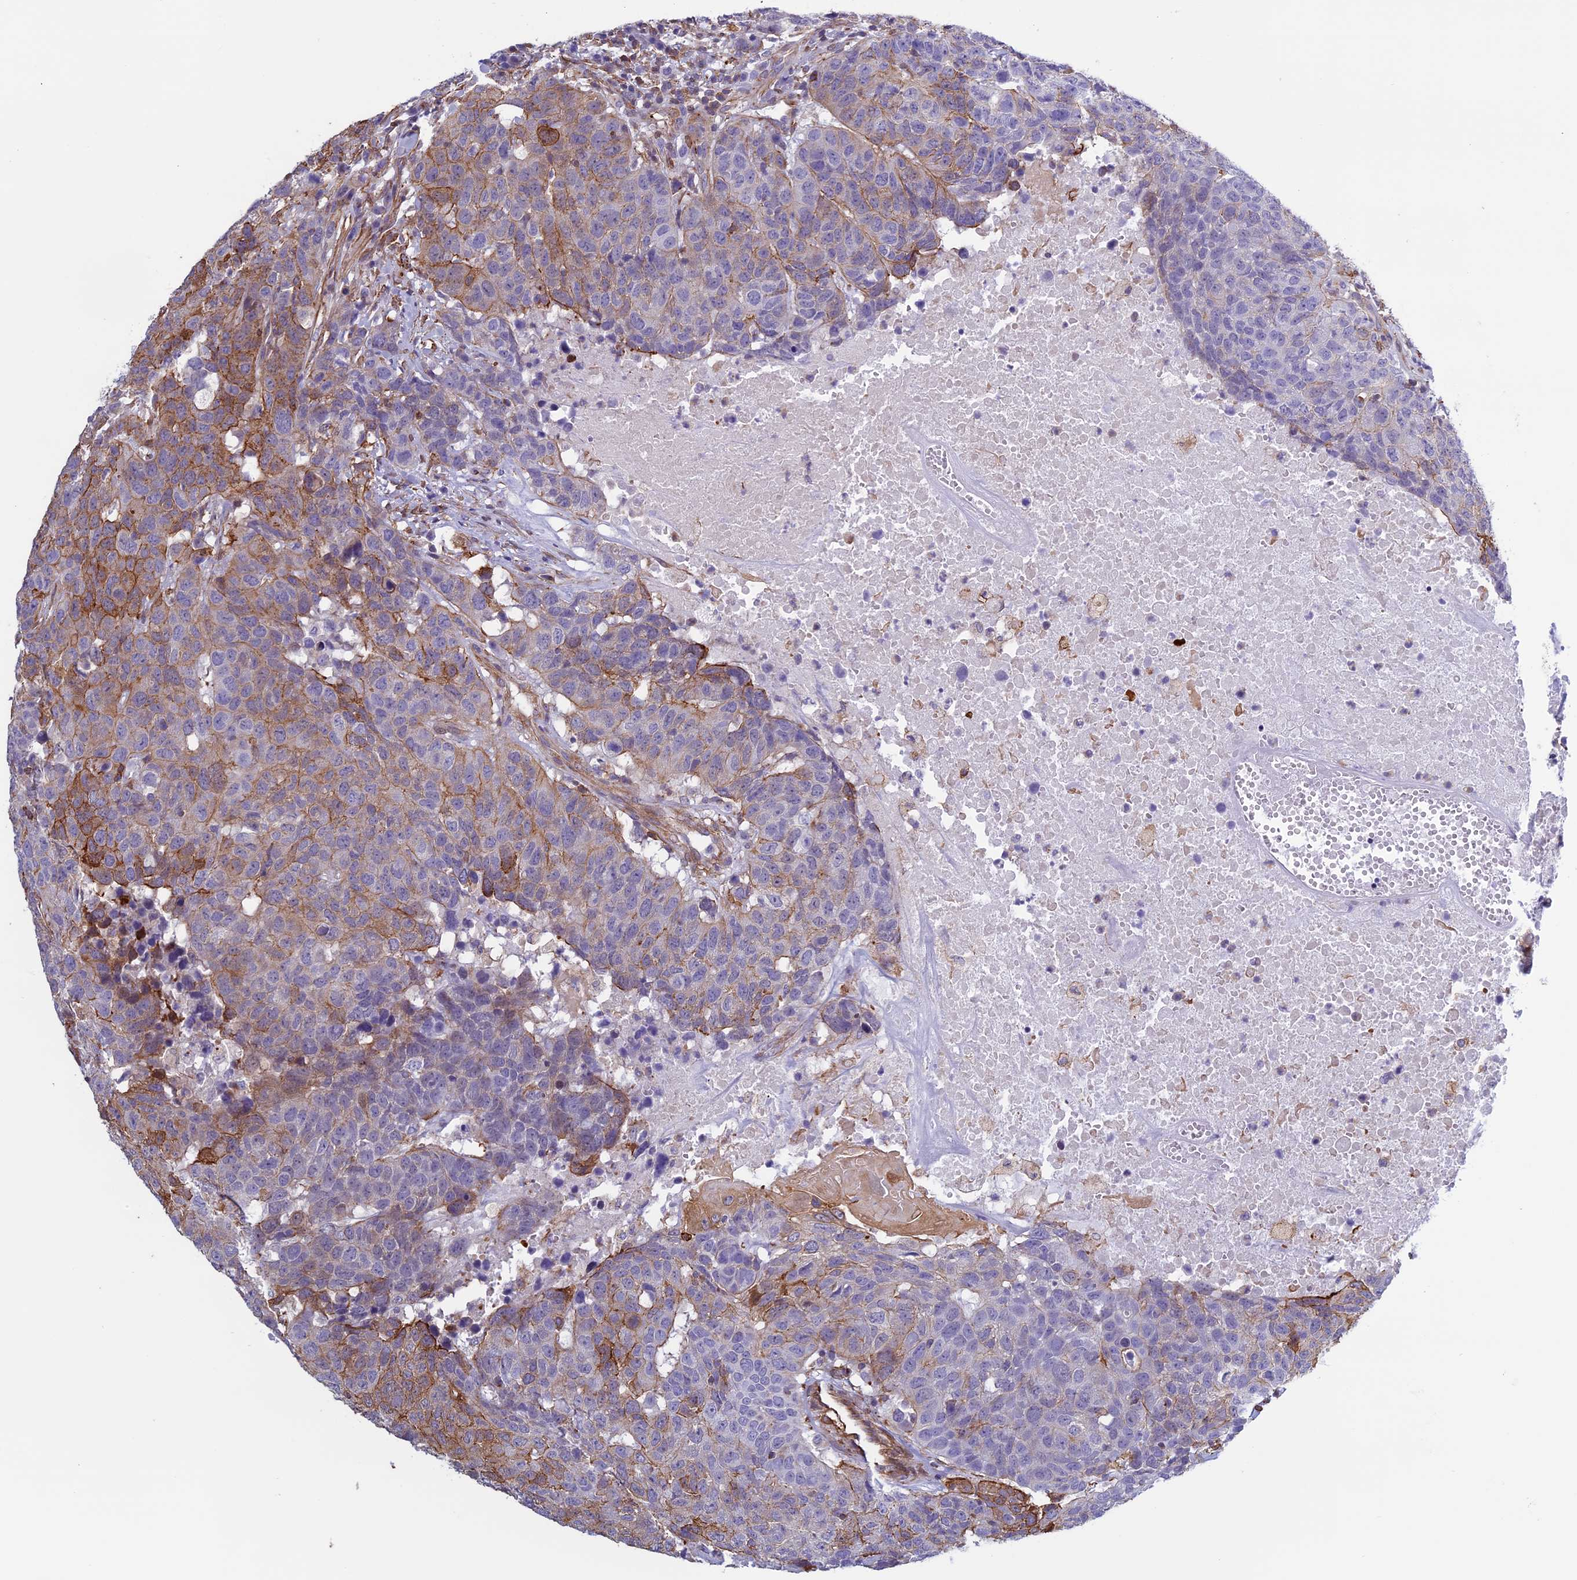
{"staining": {"intensity": "moderate", "quantity": "25%-75%", "location": "cytoplasmic/membranous"}, "tissue": "head and neck cancer", "cell_type": "Tumor cells", "image_type": "cancer", "snomed": [{"axis": "morphology", "description": "Squamous cell carcinoma, NOS"}, {"axis": "topography", "description": "Head-Neck"}], "caption": "Immunohistochemical staining of squamous cell carcinoma (head and neck) displays moderate cytoplasmic/membranous protein positivity in approximately 25%-75% of tumor cells. (DAB = brown stain, brightfield microscopy at high magnification).", "gene": "ANGPTL2", "patient": {"sex": "male", "age": 66}}